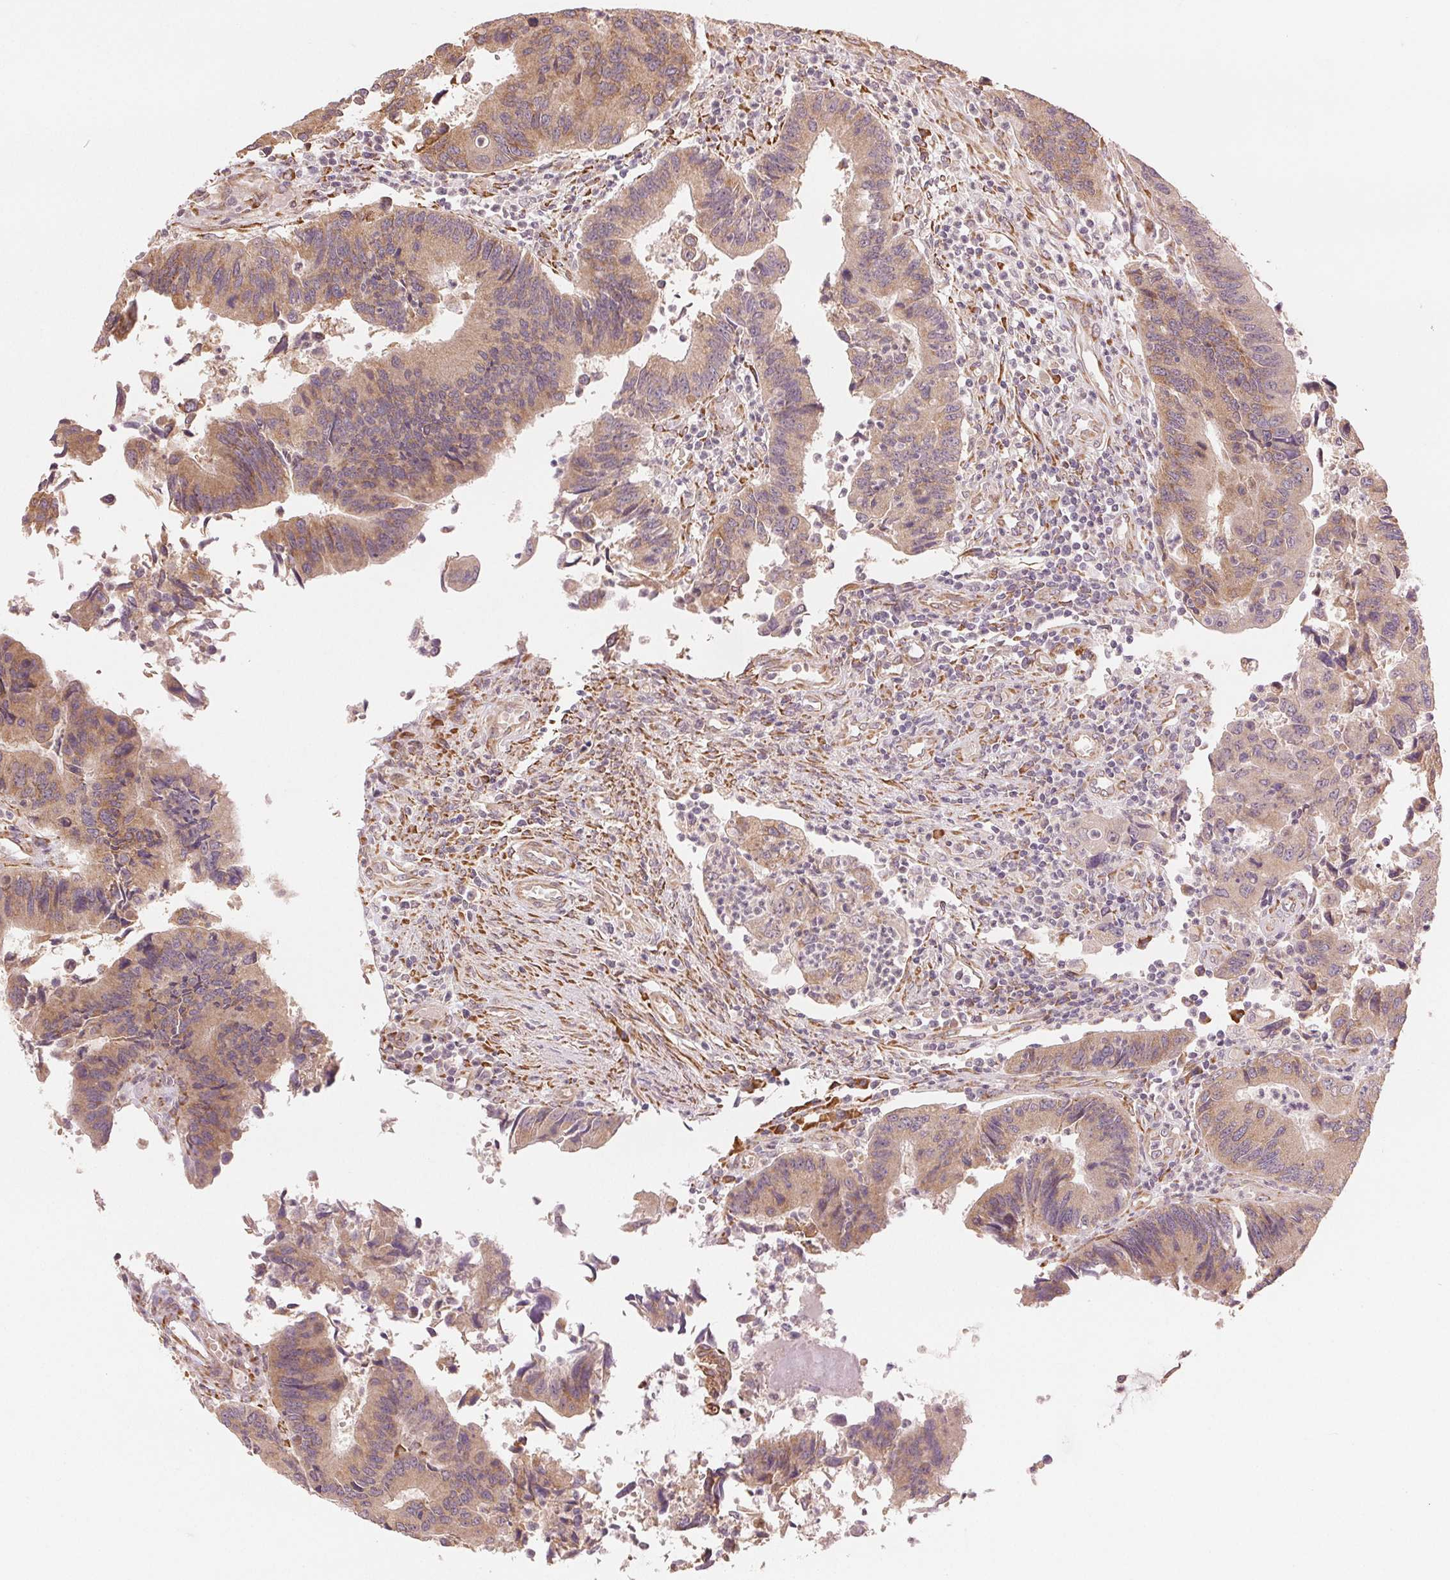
{"staining": {"intensity": "moderate", "quantity": ">75%", "location": "cytoplasmic/membranous"}, "tissue": "colorectal cancer", "cell_type": "Tumor cells", "image_type": "cancer", "snomed": [{"axis": "morphology", "description": "Adenocarcinoma, NOS"}, {"axis": "topography", "description": "Colon"}], "caption": "A brown stain labels moderate cytoplasmic/membranous positivity of a protein in colorectal cancer tumor cells.", "gene": "SLC20A1", "patient": {"sex": "female", "age": 67}}